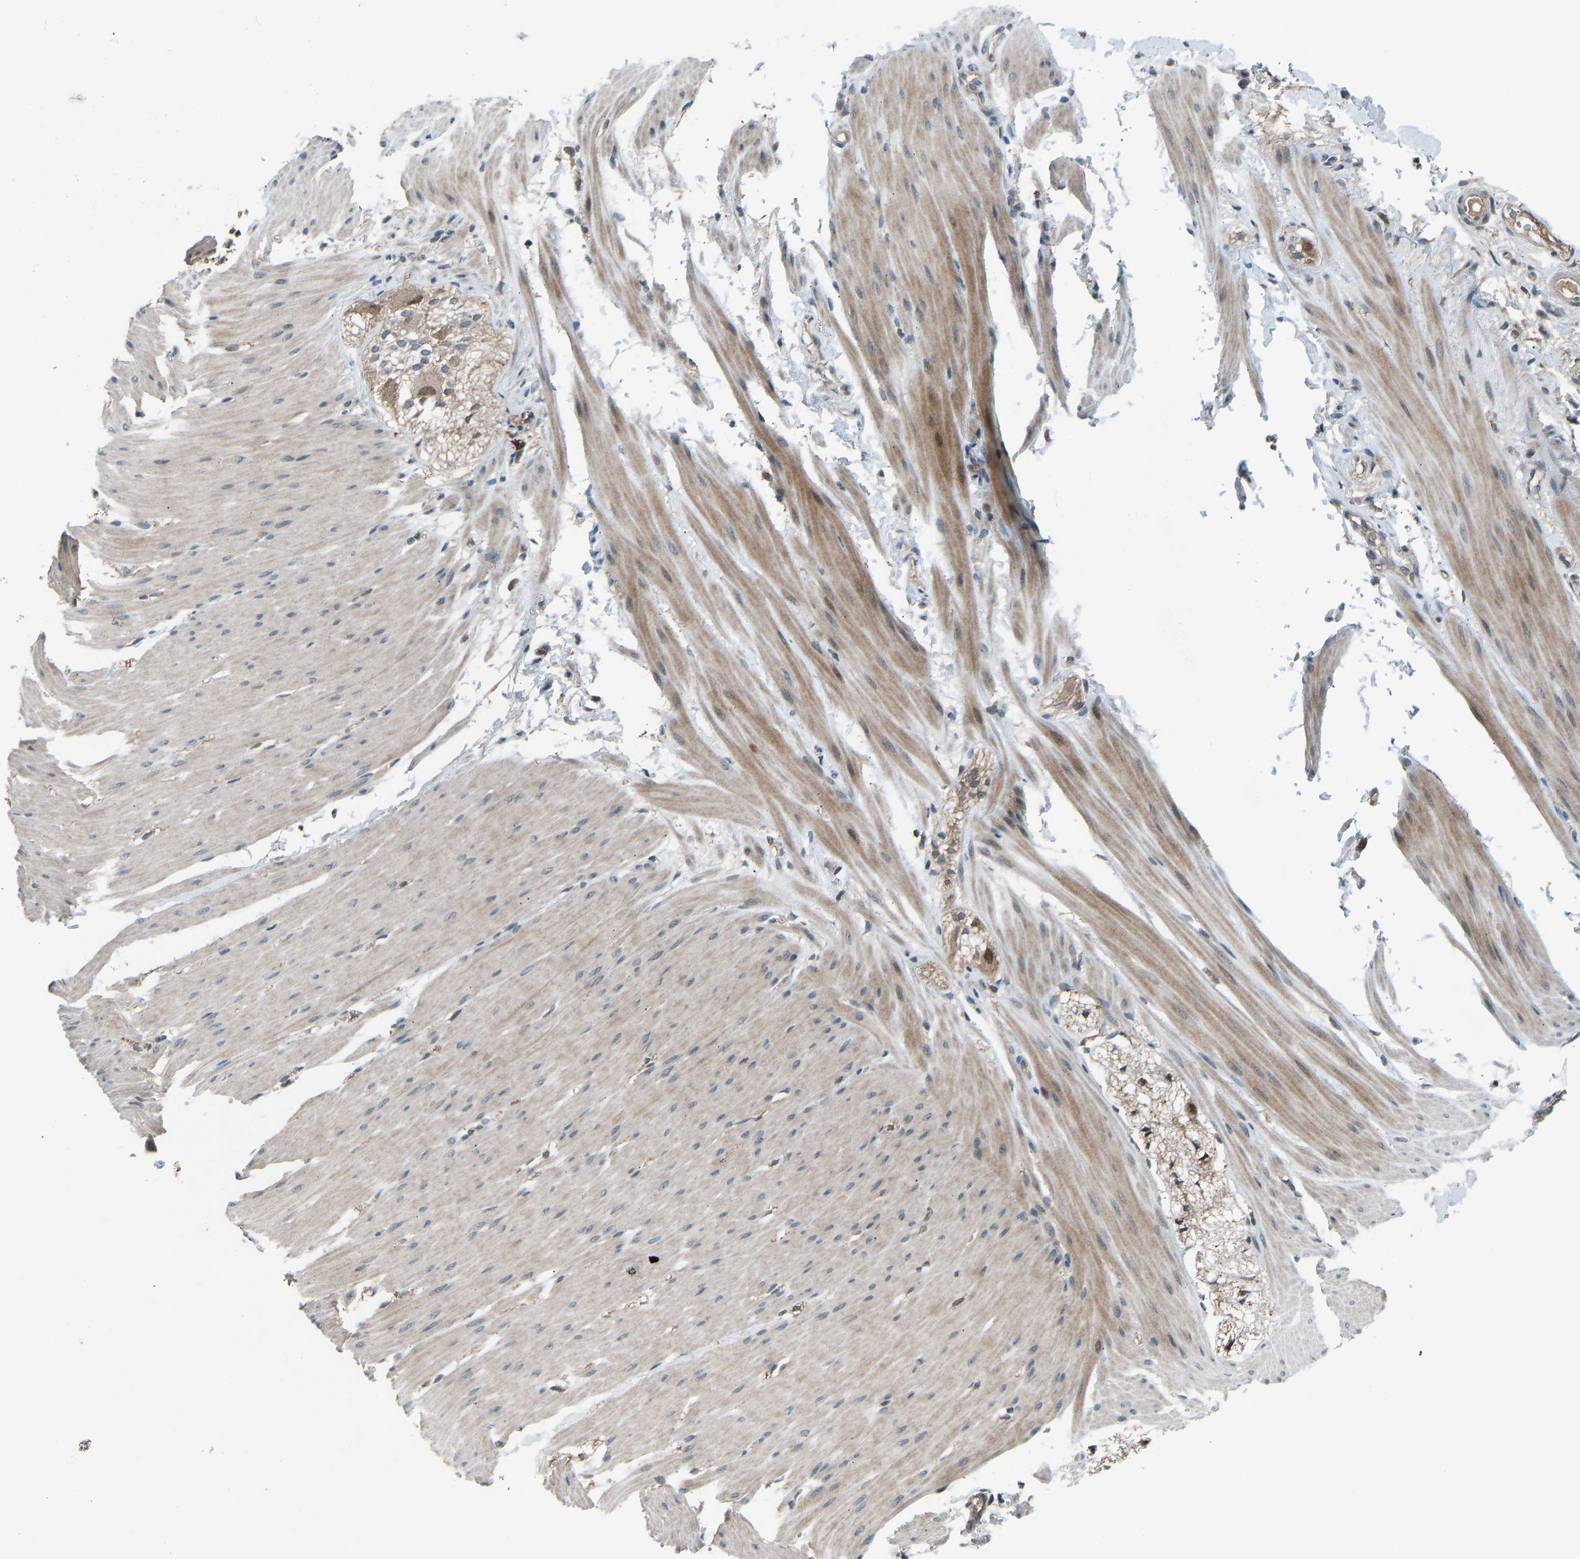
{"staining": {"intensity": "weak", "quantity": ">75%", "location": "cytoplasmic/membranous"}, "tissue": "smooth muscle", "cell_type": "Smooth muscle cells", "image_type": "normal", "snomed": [{"axis": "morphology", "description": "Normal tissue, NOS"}, {"axis": "topography", "description": "Smooth muscle"}, {"axis": "topography", "description": "Colon"}], "caption": "About >75% of smooth muscle cells in unremarkable human smooth muscle show weak cytoplasmic/membranous protein expression as visualized by brown immunohistochemical staining.", "gene": "SLC43A1", "patient": {"sex": "male", "age": 67}}